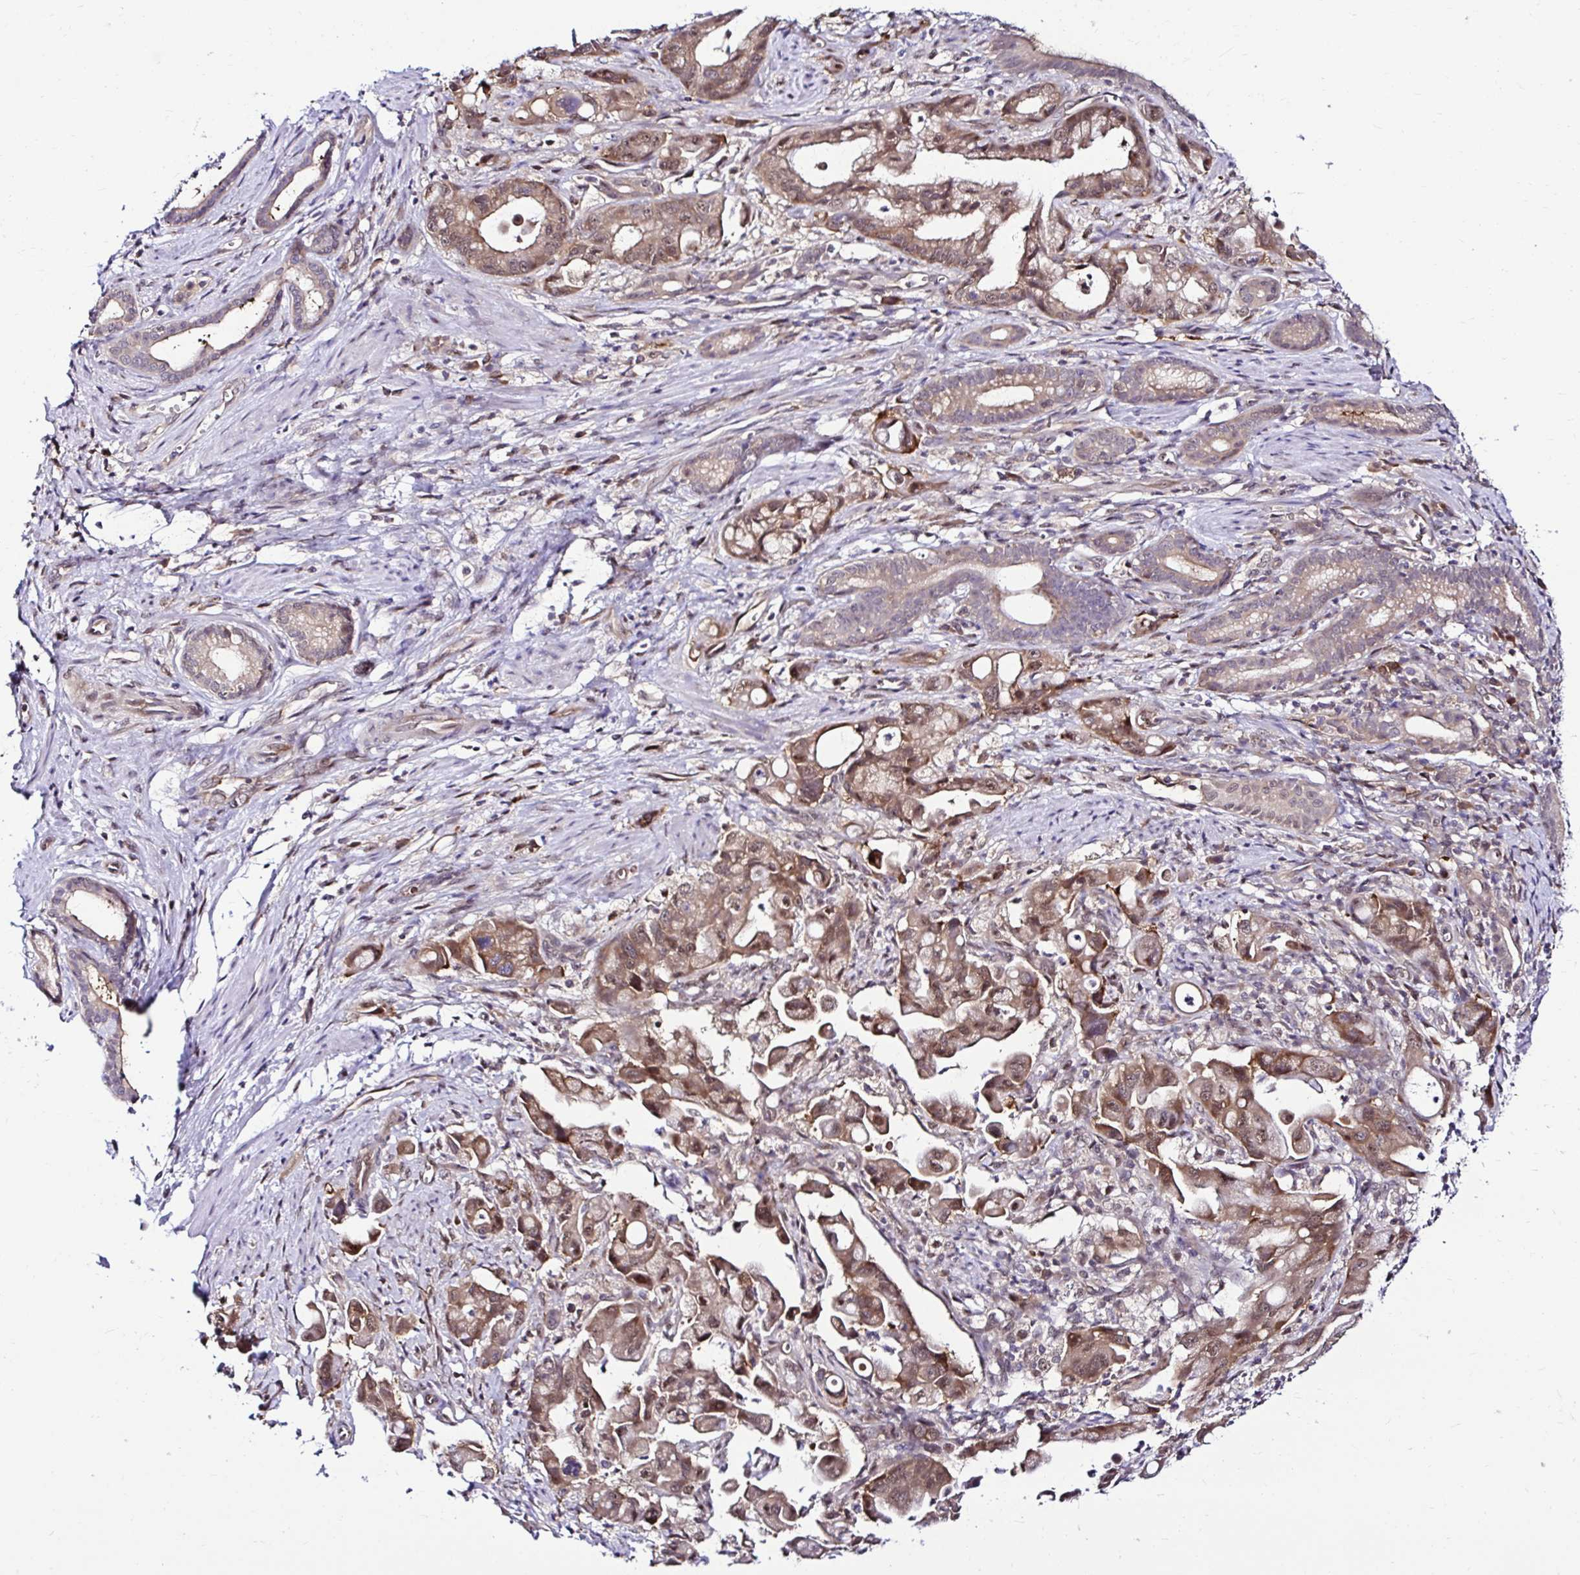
{"staining": {"intensity": "moderate", "quantity": ">75%", "location": "cytoplasmic/membranous,nuclear"}, "tissue": "pancreatic cancer", "cell_type": "Tumor cells", "image_type": "cancer", "snomed": [{"axis": "morphology", "description": "Adenocarcinoma, NOS"}, {"axis": "topography", "description": "Pancreas"}], "caption": "About >75% of tumor cells in human pancreatic cancer show moderate cytoplasmic/membranous and nuclear protein positivity as visualized by brown immunohistochemical staining.", "gene": "PSMD3", "patient": {"sex": "male", "age": 68}}